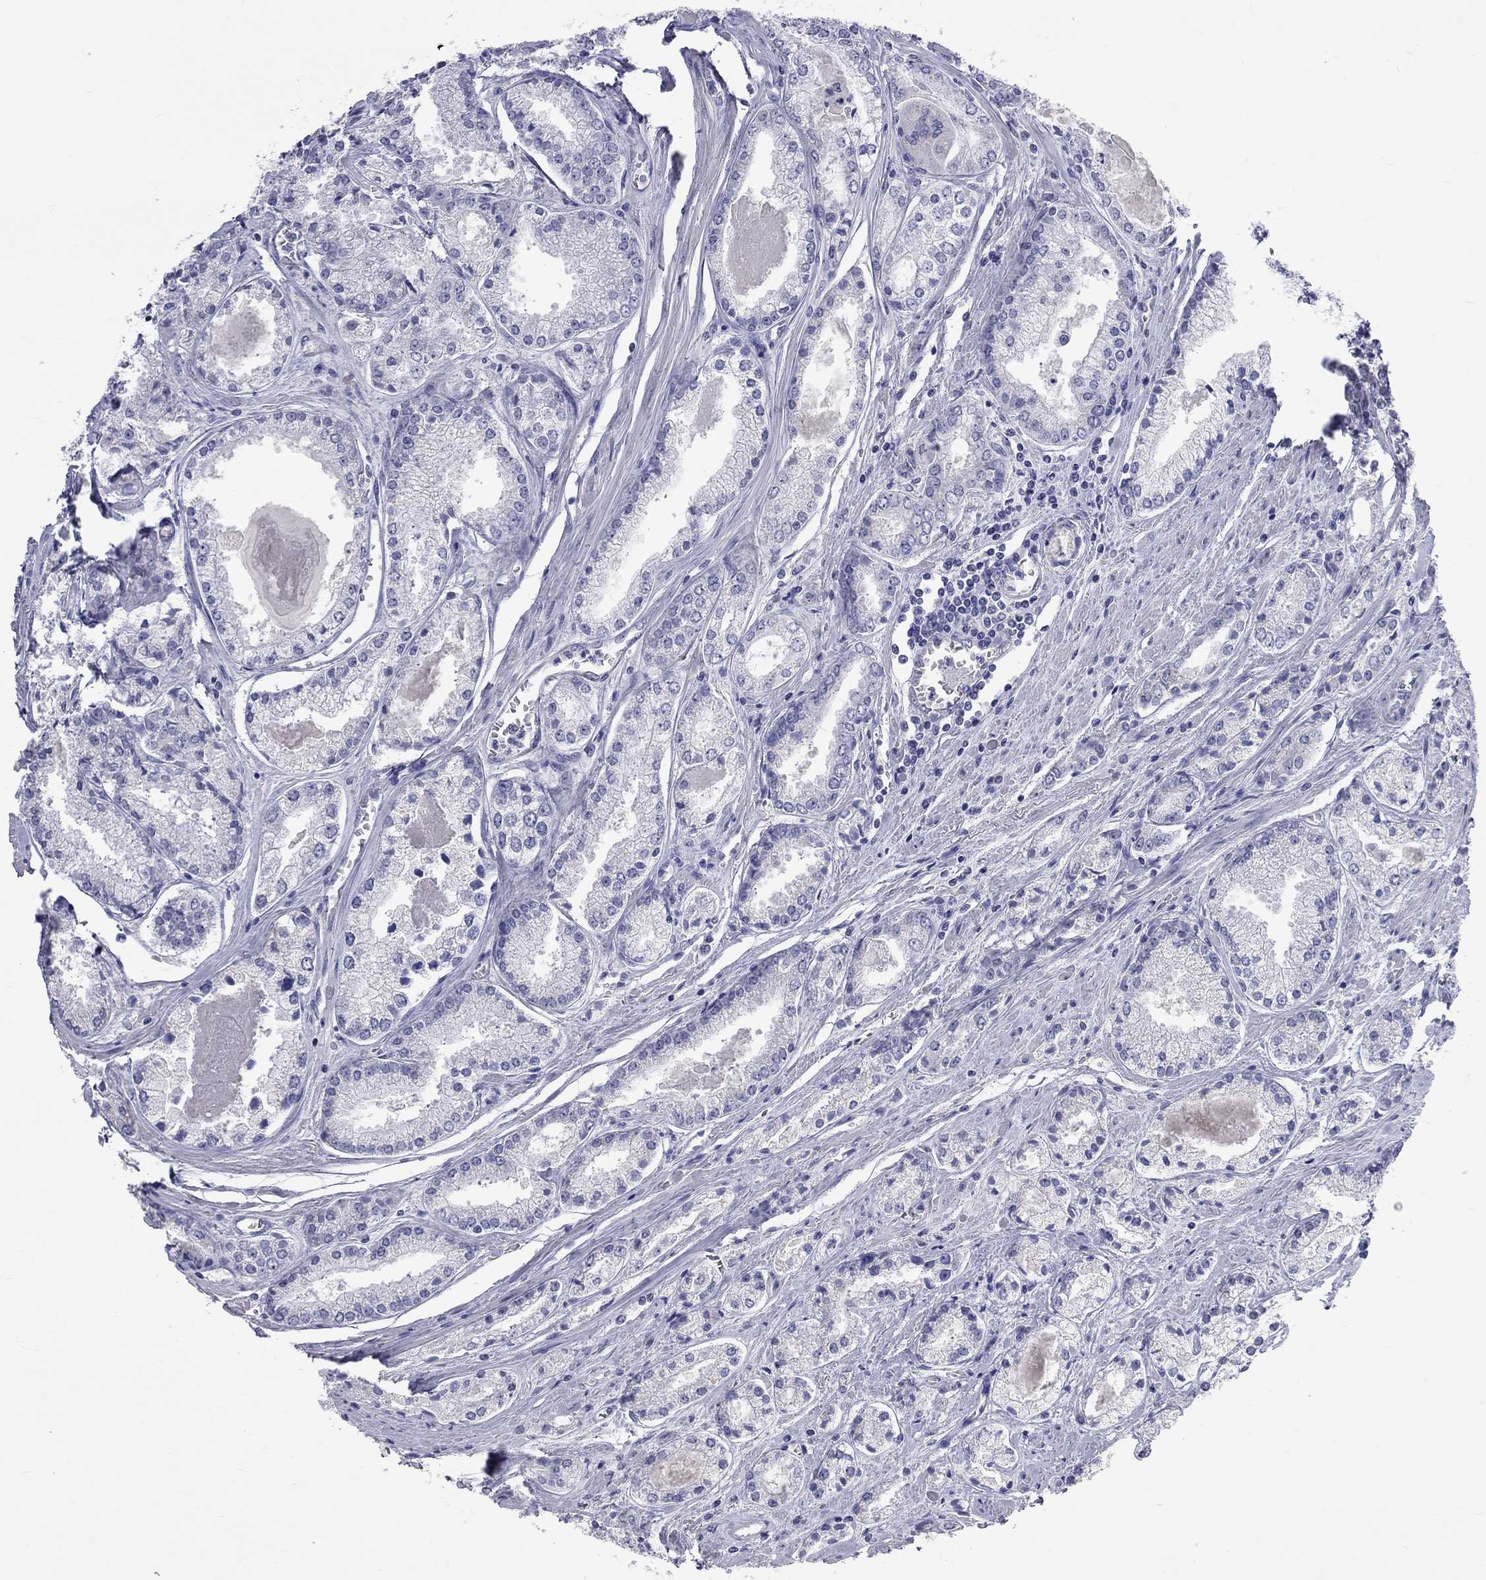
{"staining": {"intensity": "negative", "quantity": "none", "location": "none"}, "tissue": "prostate cancer", "cell_type": "Tumor cells", "image_type": "cancer", "snomed": [{"axis": "morphology", "description": "Adenocarcinoma, NOS"}, {"axis": "topography", "description": "Prostate"}], "caption": "The IHC image has no significant expression in tumor cells of prostate cancer tissue.", "gene": "OPRK1", "patient": {"sex": "male", "age": 72}}